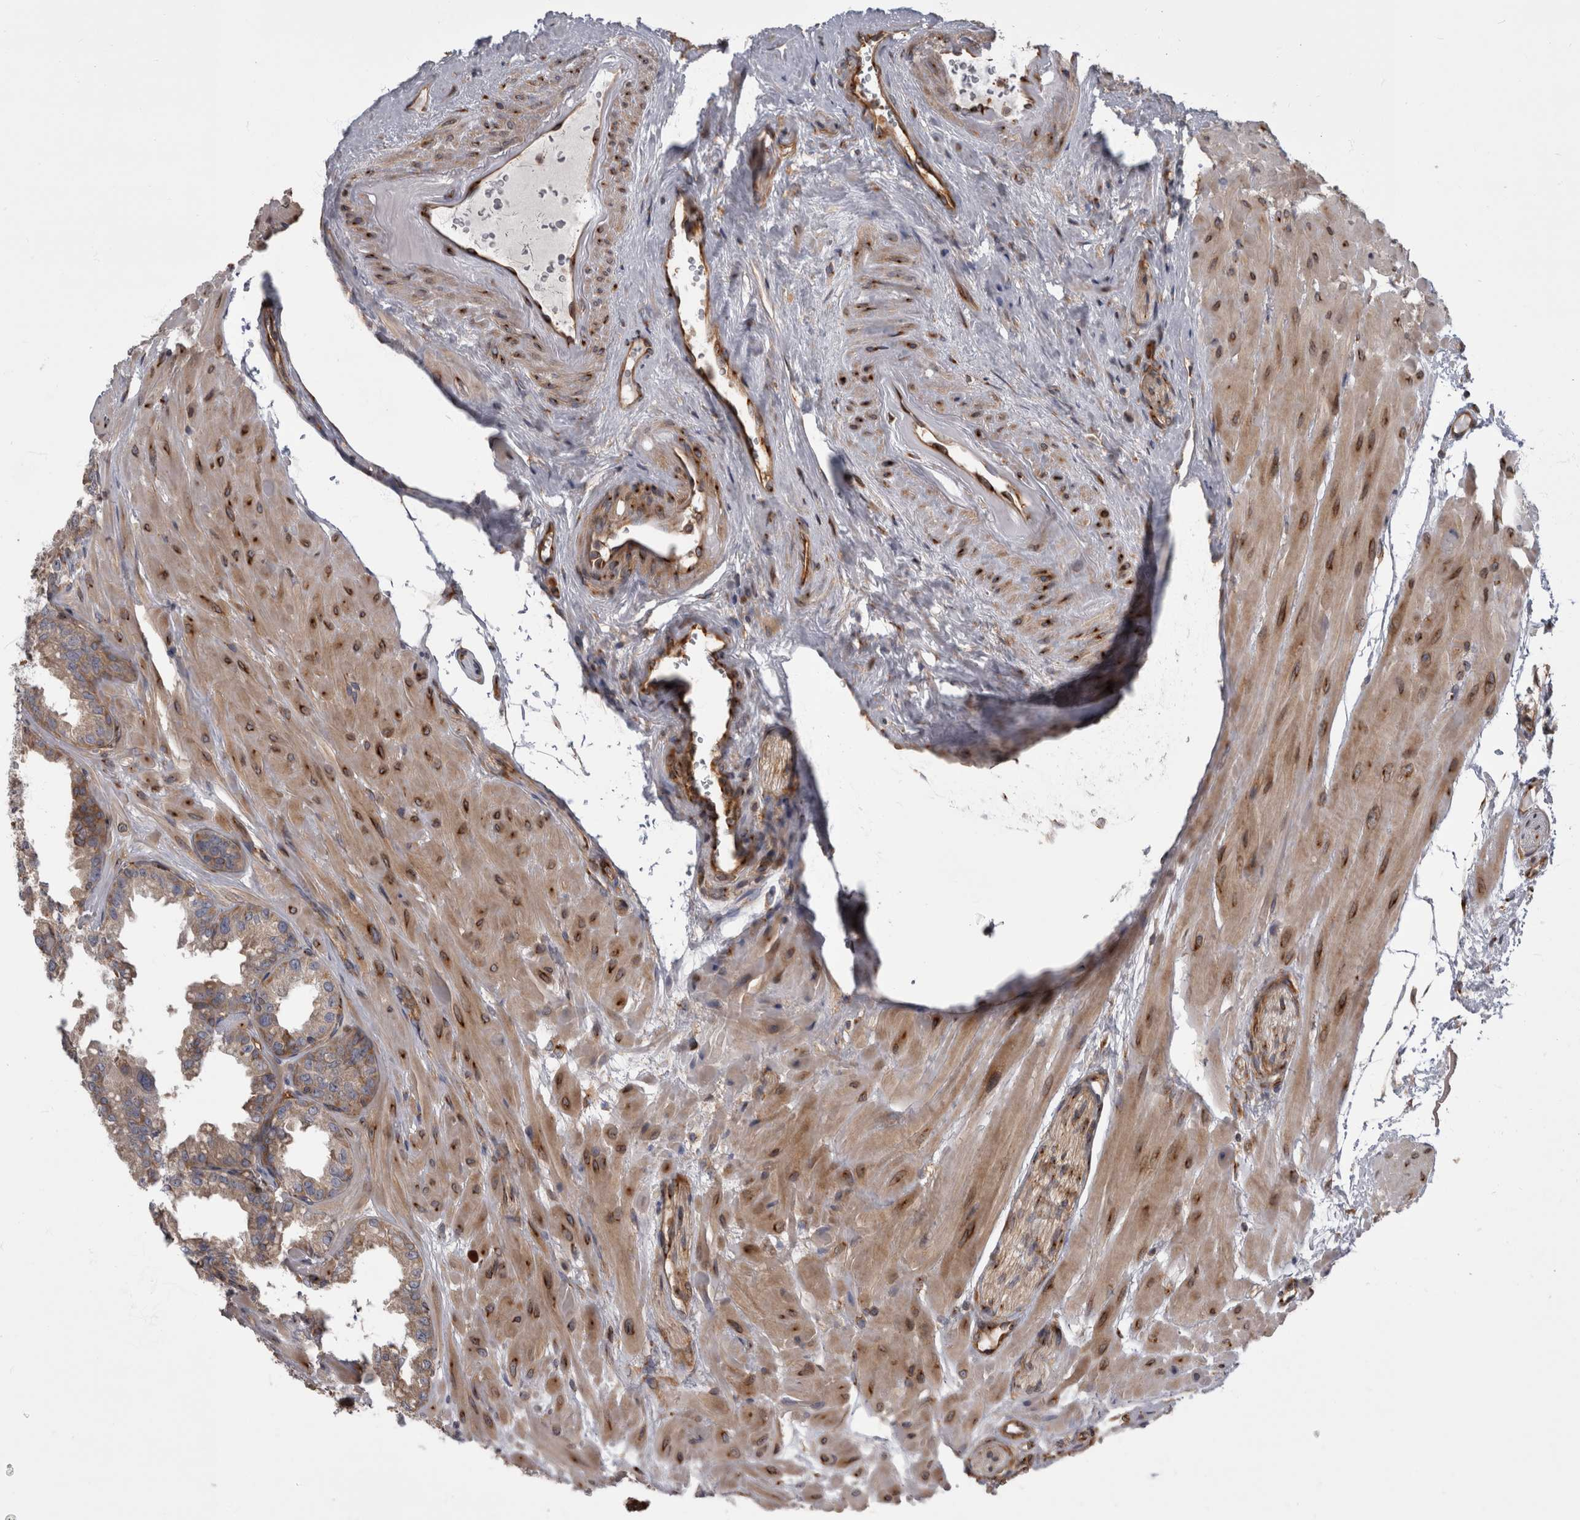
{"staining": {"intensity": "moderate", "quantity": ">75%", "location": "cytoplasmic/membranous"}, "tissue": "seminal vesicle", "cell_type": "Glandular cells", "image_type": "normal", "snomed": [{"axis": "morphology", "description": "Normal tissue, NOS"}, {"axis": "topography", "description": "Prostate"}, {"axis": "topography", "description": "Seminal veicle"}], "caption": "Immunohistochemical staining of unremarkable human seminal vesicle shows moderate cytoplasmic/membranous protein expression in approximately >75% of glandular cells.", "gene": "HOOK3", "patient": {"sex": "male", "age": 51}}